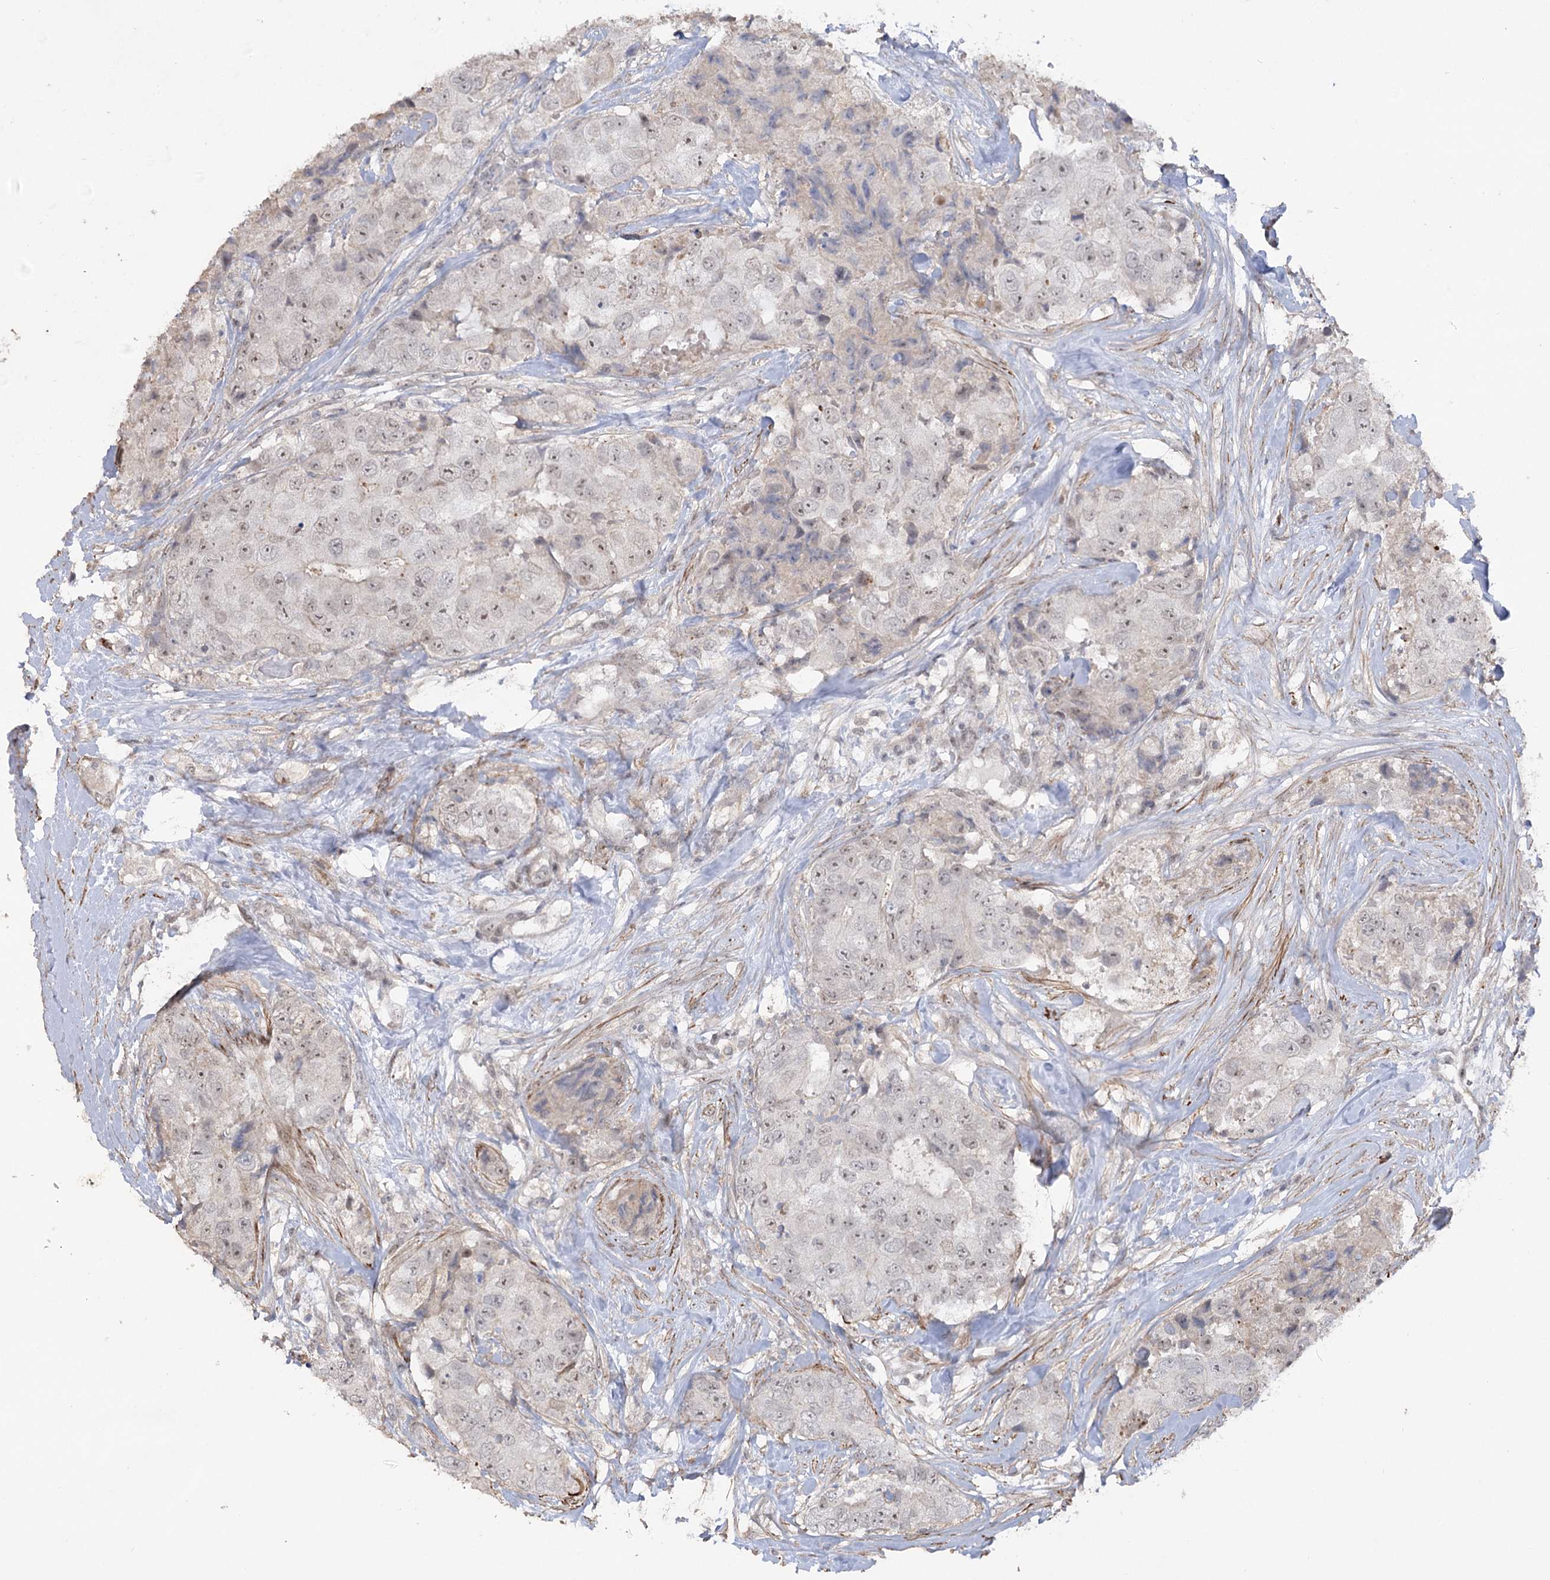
{"staining": {"intensity": "negative", "quantity": "none", "location": "none"}, "tissue": "breast cancer", "cell_type": "Tumor cells", "image_type": "cancer", "snomed": [{"axis": "morphology", "description": "Duct carcinoma"}, {"axis": "topography", "description": "Breast"}], "caption": "Human intraductal carcinoma (breast) stained for a protein using immunohistochemistry (IHC) displays no positivity in tumor cells.", "gene": "ZSCAN23", "patient": {"sex": "female", "age": 62}}